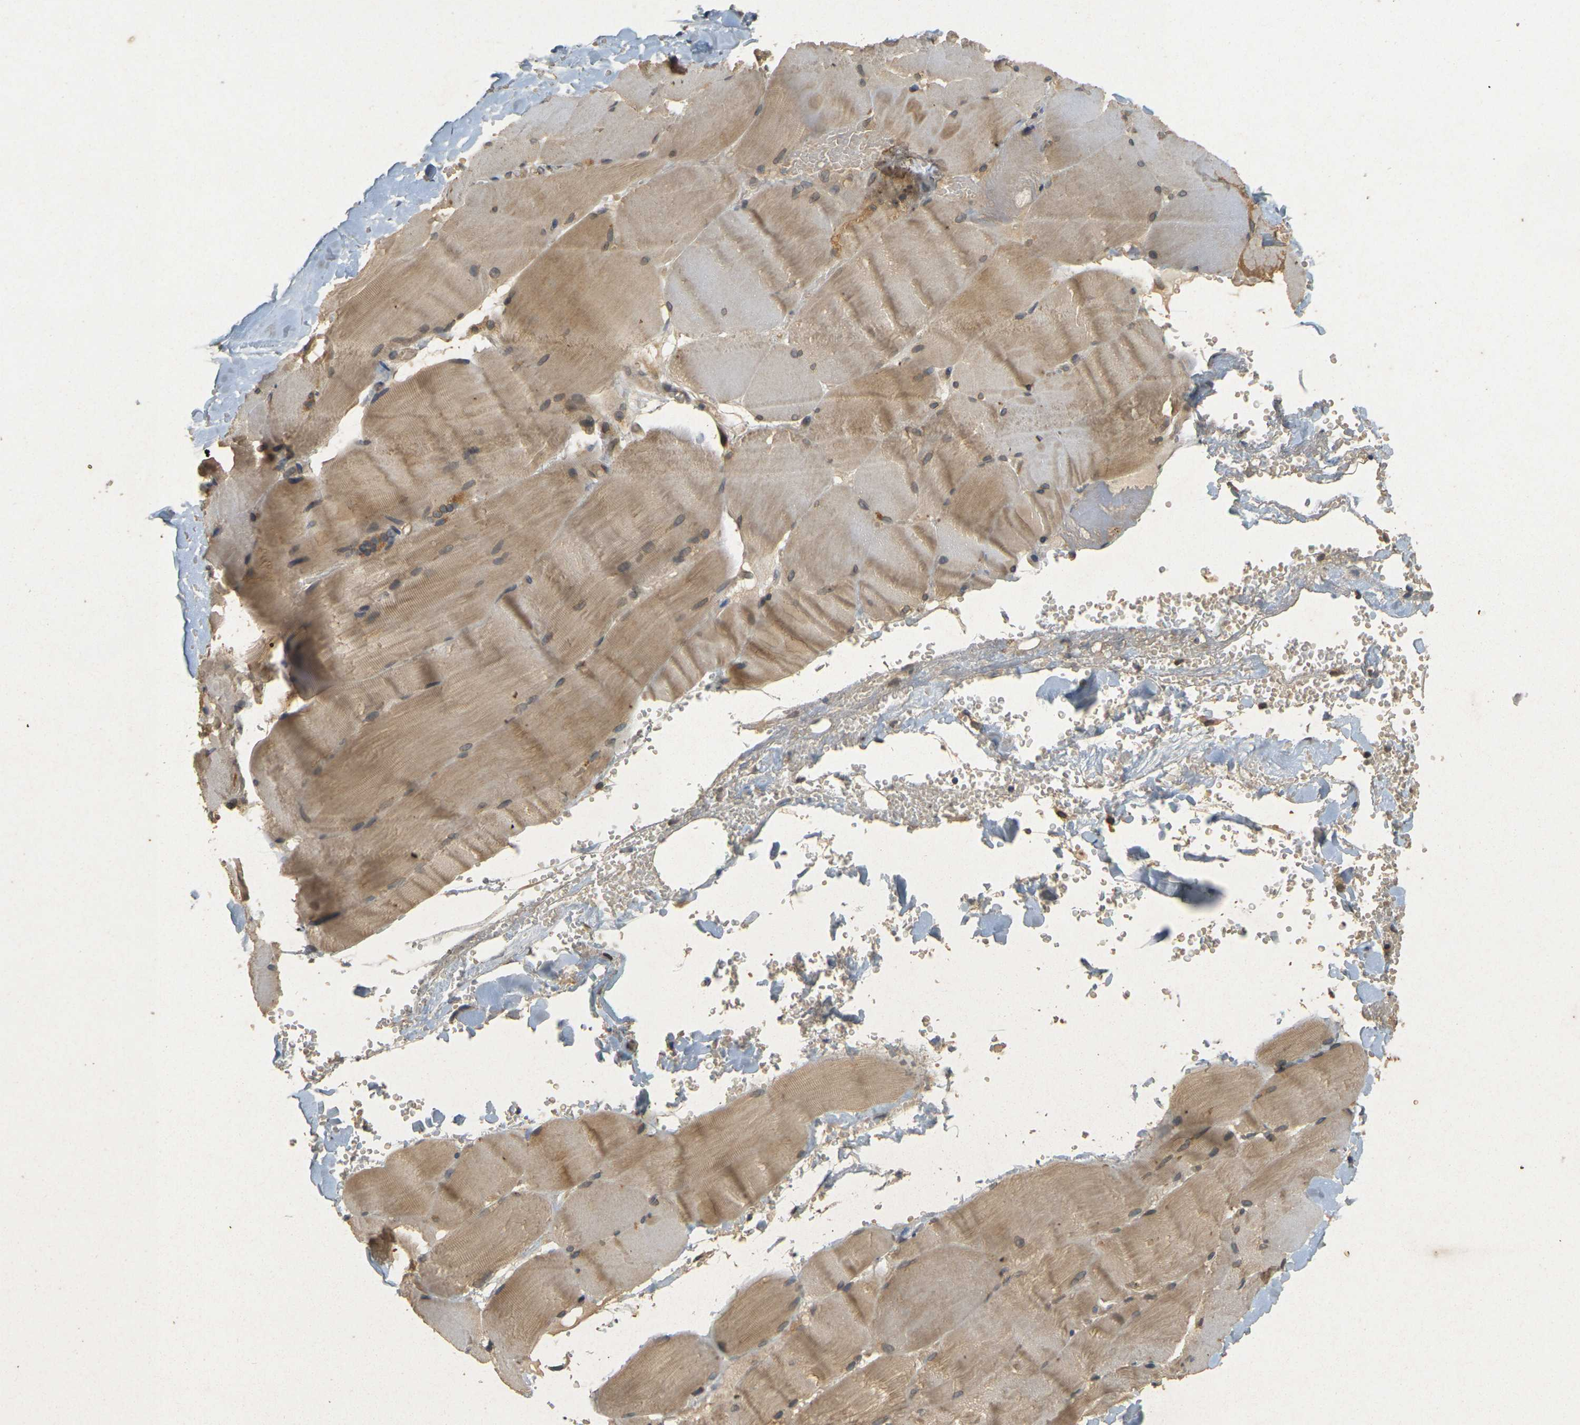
{"staining": {"intensity": "weak", "quantity": ">75%", "location": "cytoplasmic/membranous"}, "tissue": "skeletal muscle", "cell_type": "Myocytes", "image_type": "normal", "snomed": [{"axis": "morphology", "description": "Normal tissue, NOS"}, {"axis": "topography", "description": "Skin"}, {"axis": "topography", "description": "Skeletal muscle"}], "caption": "High-magnification brightfield microscopy of benign skeletal muscle stained with DAB (3,3'-diaminobenzidine) (brown) and counterstained with hematoxylin (blue). myocytes exhibit weak cytoplasmic/membranous expression is appreciated in approximately>75% of cells.", "gene": "ERN1", "patient": {"sex": "male", "age": 83}}